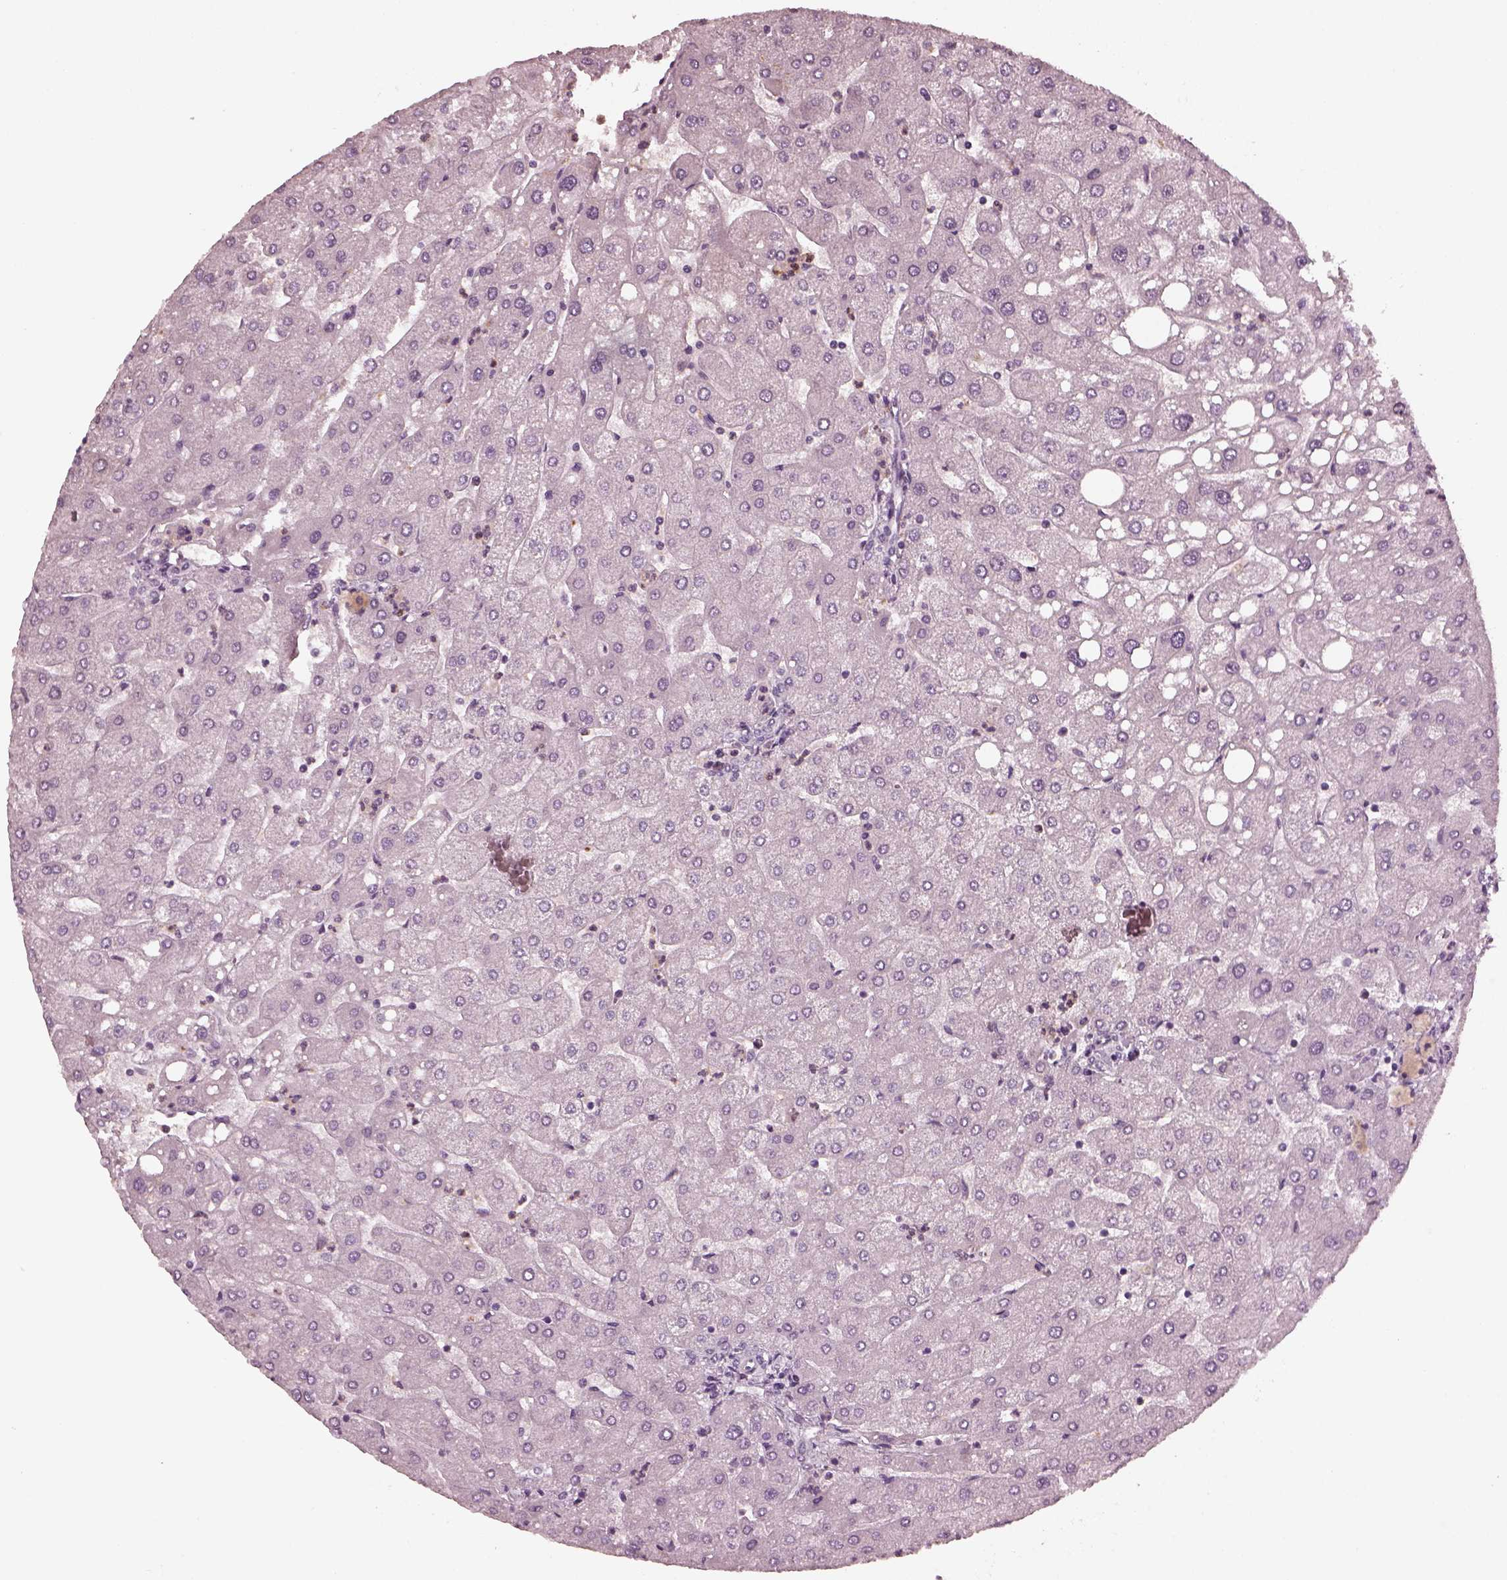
{"staining": {"intensity": "negative", "quantity": "none", "location": "none"}, "tissue": "liver", "cell_type": "Cholangiocytes", "image_type": "normal", "snomed": [{"axis": "morphology", "description": "Normal tissue, NOS"}, {"axis": "topography", "description": "Liver"}], "caption": "This is an immunohistochemistry micrograph of normal liver. There is no staining in cholangiocytes.", "gene": "KRT79", "patient": {"sex": "male", "age": 67}}